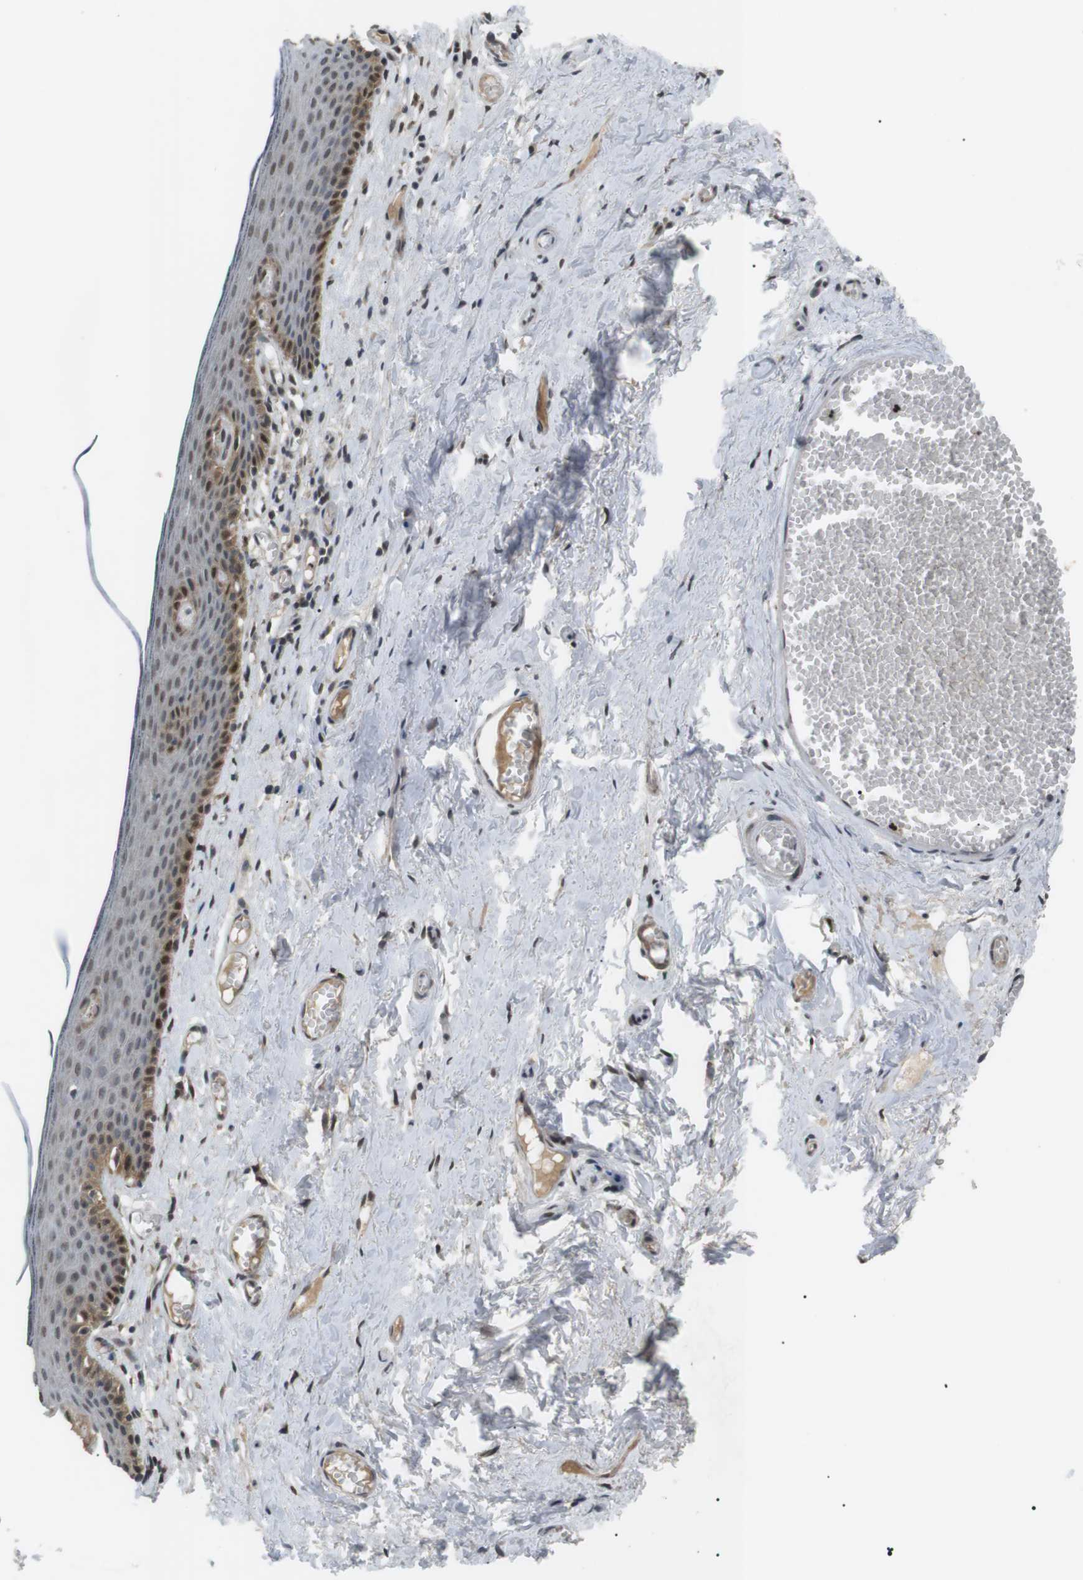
{"staining": {"intensity": "moderate", "quantity": "25%-75%", "location": "cytoplasmic/membranous,nuclear"}, "tissue": "skin", "cell_type": "Epidermal cells", "image_type": "normal", "snomed": [{"axis": "morphology", "description": "Normal tissue, NOS"}, {"axis": "topography", "description": "Adipose tissue"}, {"axis": "topography", "description": "Vascular tissue"}, {"axis": "topography", "description": "Anal"}, {"axis": "topography", "description": "Peripheral nerve tissue"}], "caption": "Immunohistochemistry of unremarkable skin exhibits medium levels of moderate cytoplasmic/membranous,nuclear positivity in approximately 25%-75% of epidermal cells. The staining is performed using DAB (3,3'-diaminobenzidine) brown chromogen to label protein expression. The nuclei are counter-stained blue using hematoxylin.", "gene": "ORAI3", "patient": {"sex": "female", "age": 54}}